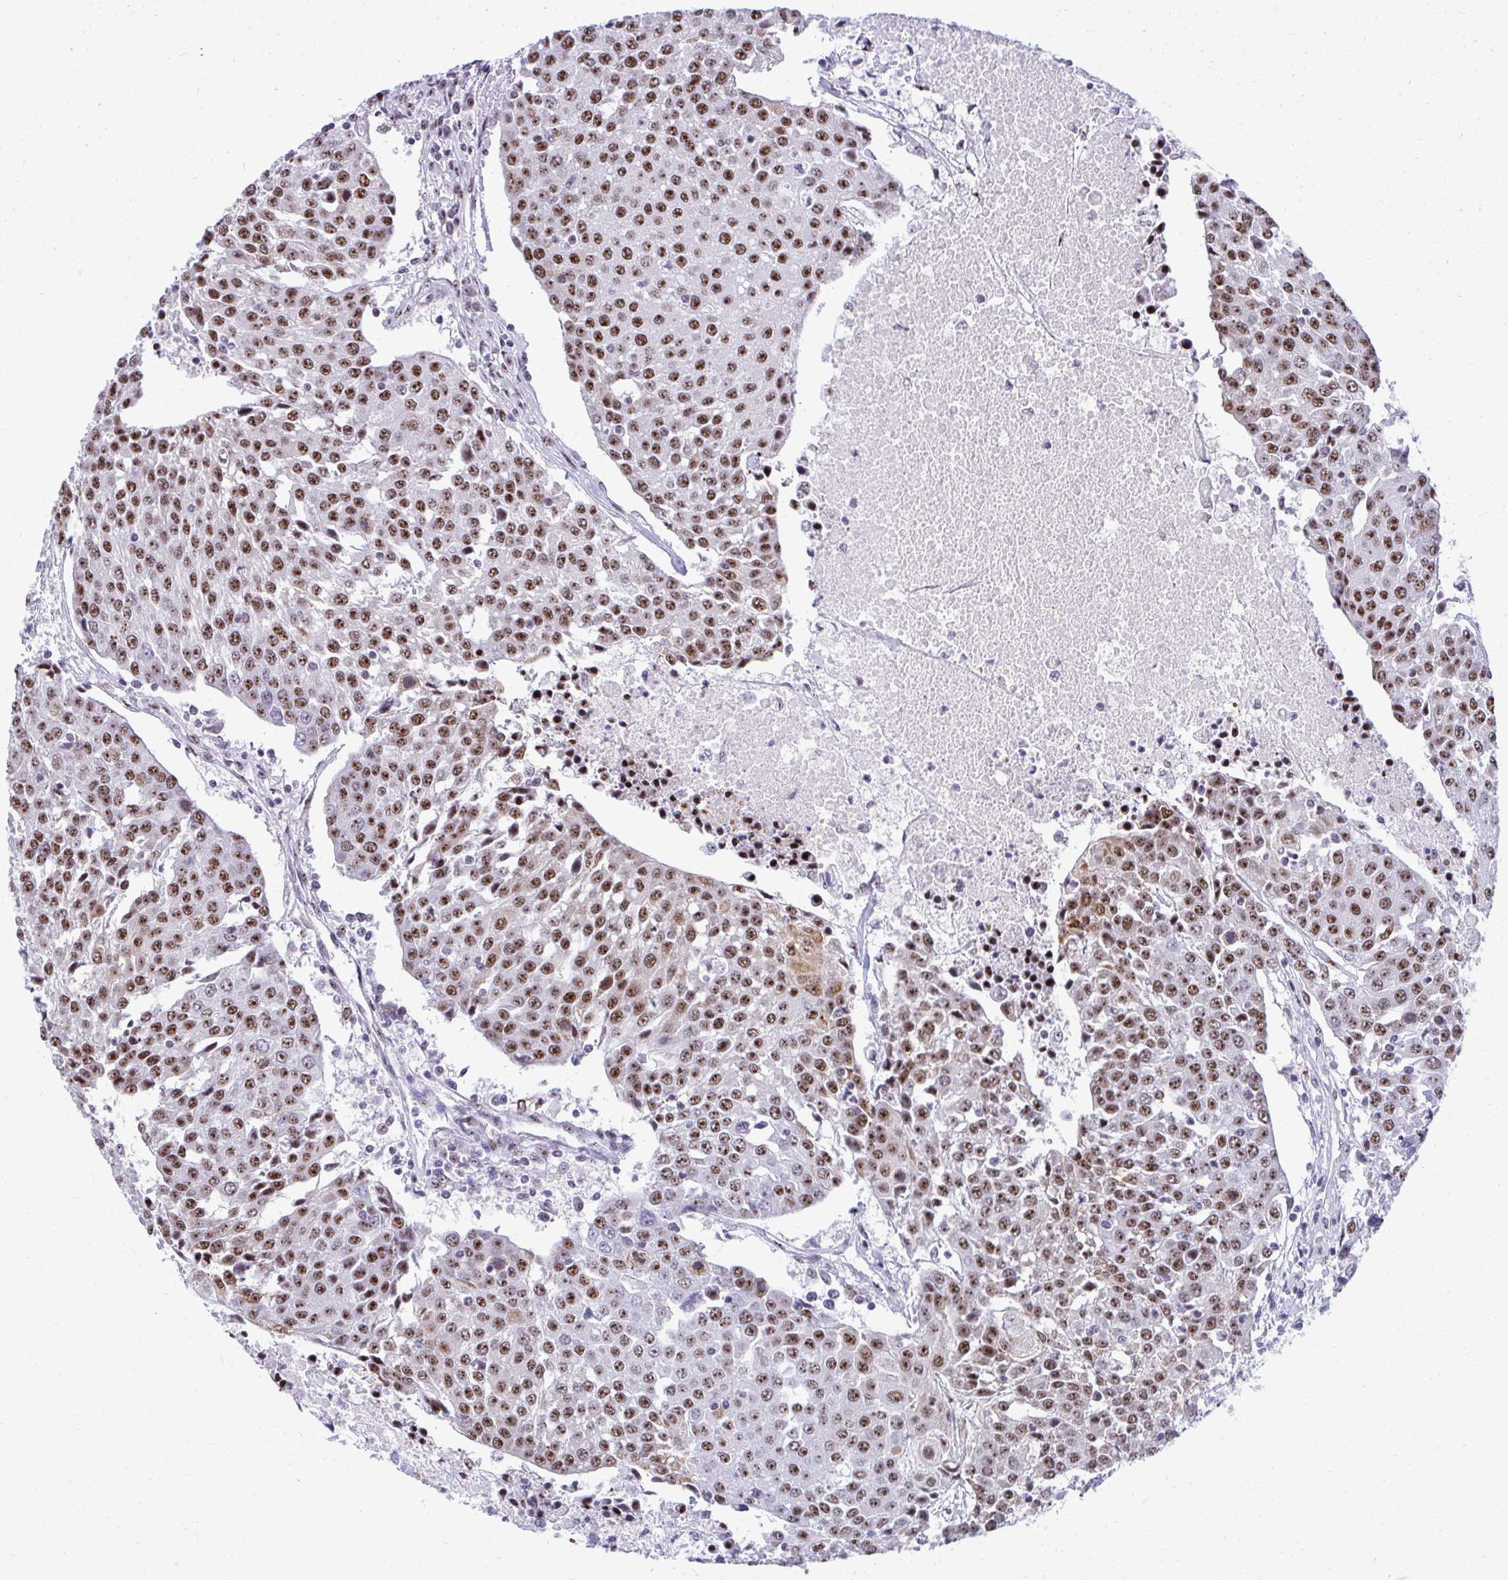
{"staining": {"intensity": "moderate", "quantity": ">75%", "location": "nuclear"}, "tissue": "urothelial cancer", "cell_type": "Tumor cells", "image_type": "cancer", "snomed": [{"axis": "morphology", "description": "Urothelial carcinoma, High grade"}, {"axis": "topography", "description": "Urinary bladder"}], "caption": "Tumor cells display moderate nuclear staining in about >75% of cells in high-grade urothelial carcinoma. (DAB IHC, brown staining for protein, blue staining for nuclei).", "gene": "PELP1", "patient": {"sex": "female", "age": 85}}